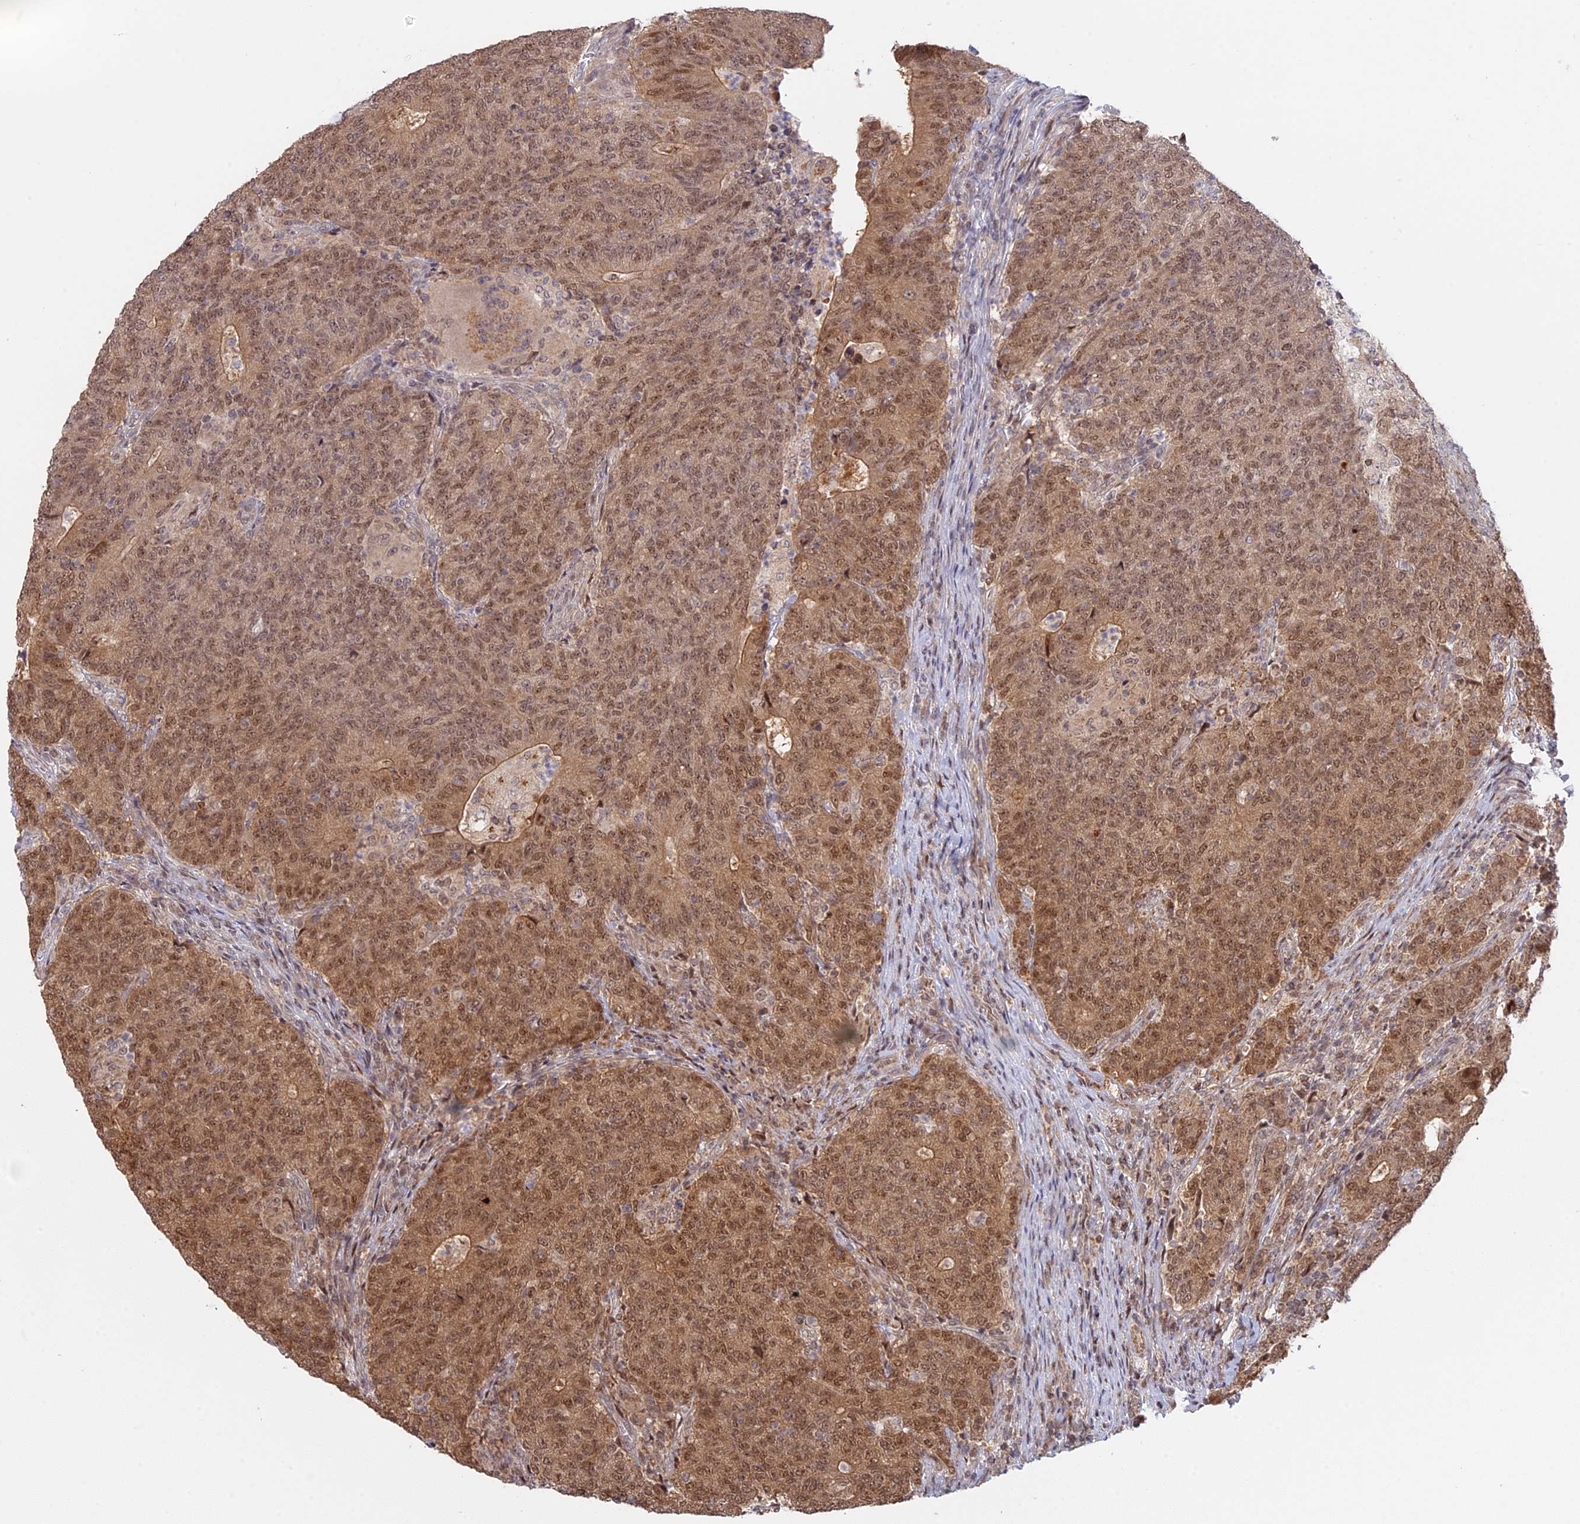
{"staining": {"intensity": "moderate", "quantity": ">75%", "location": "cytoplasmic/membranous,nuclear"}, "tissue": "colorectal cancer", "cell_type": "Tumor cells", "image_type": "cancer", "snomed": [{"axis": "morphology", "description": "Adenocarcinoma, NOS"}, {"axis": "topography", "description": "Colon"}], "caption": "The immunohistochemical stain highlights moderate cytoplasmic/membranous and nuclear positivity in tumor cells of colorectal cancer tissue.", "gene": "GSKIP", "patient": {"sex": "female", "age": 75}}